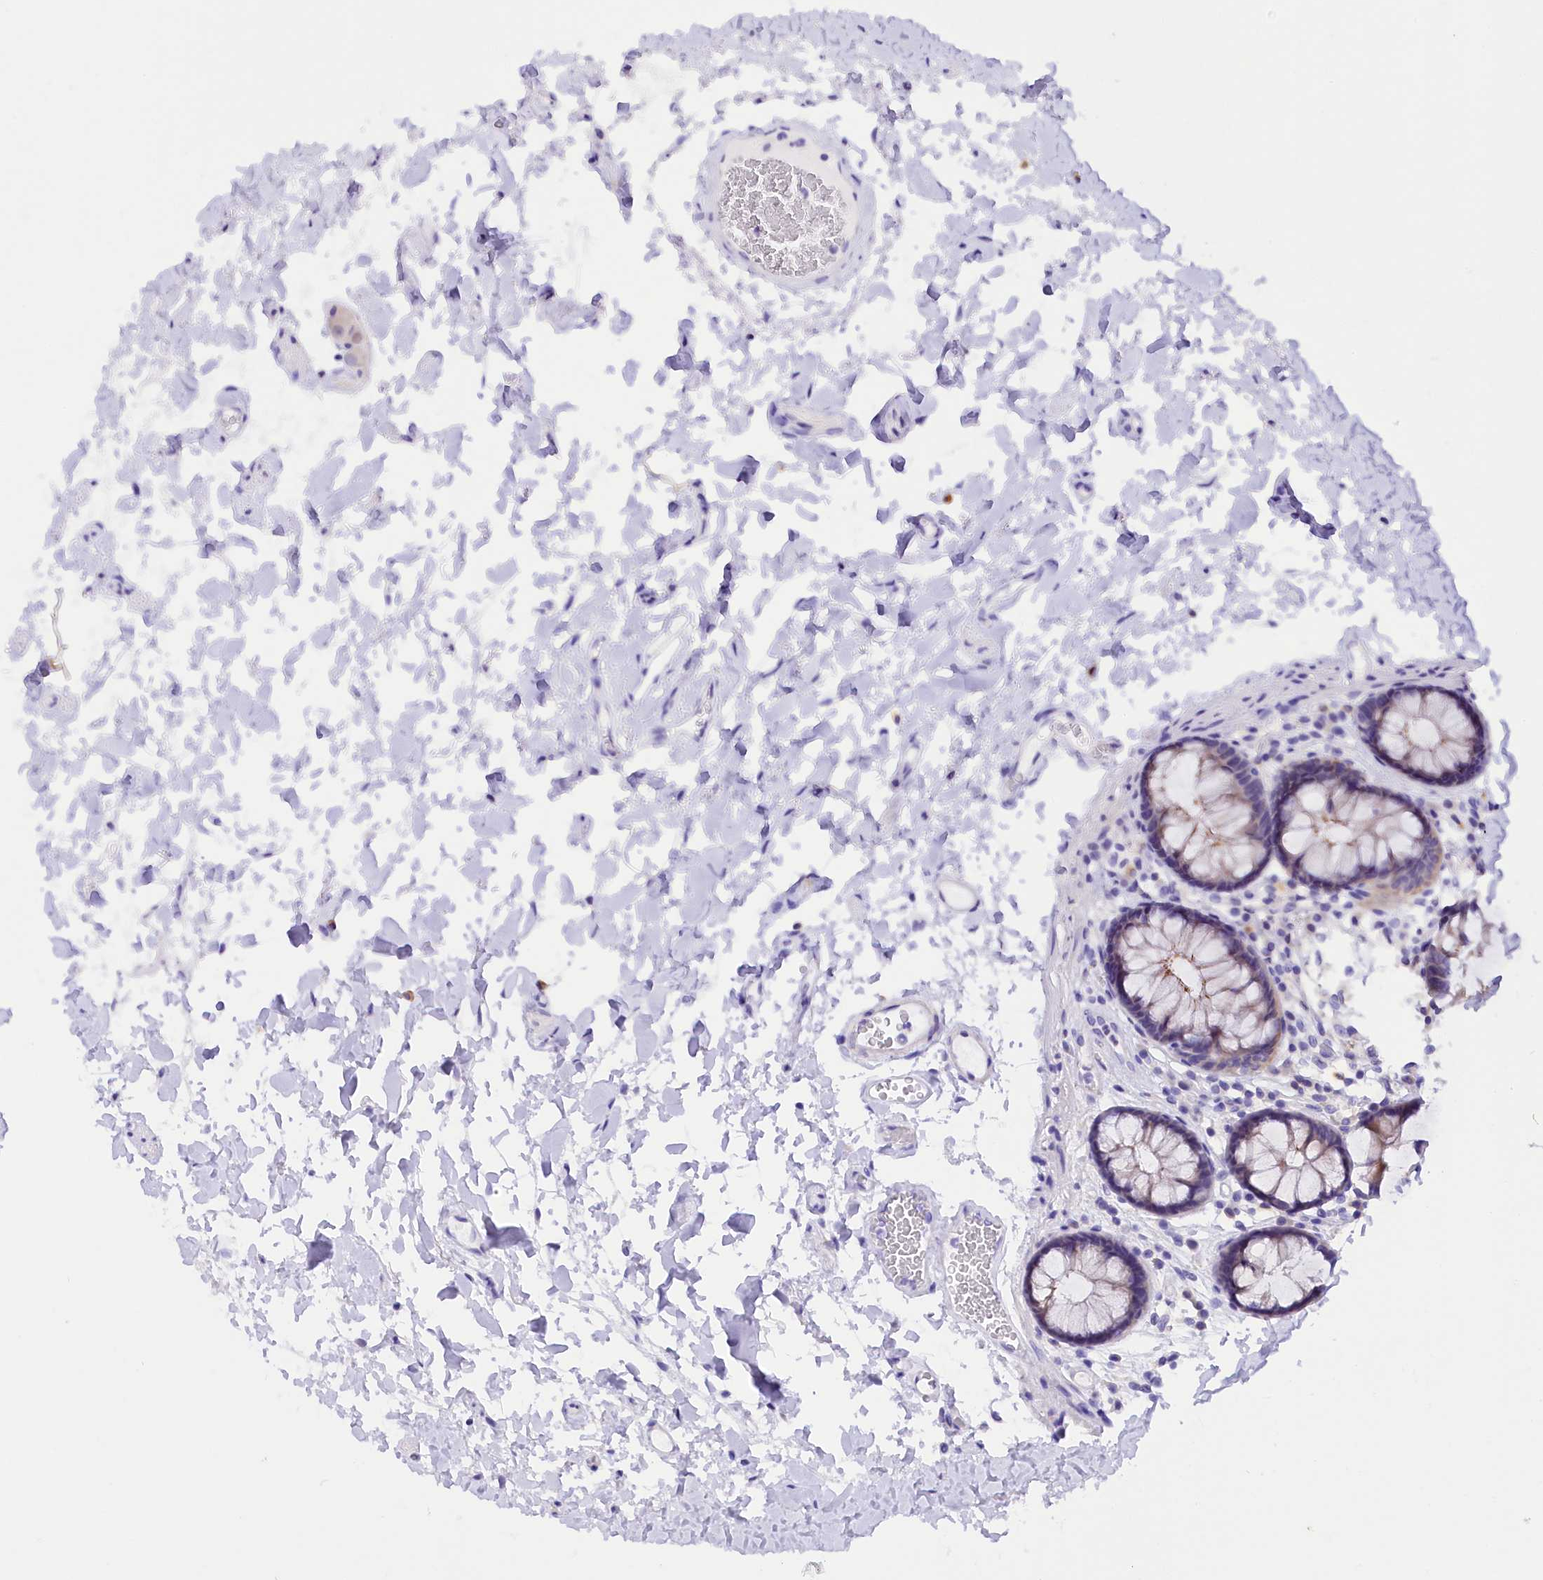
{"staining": {"intensity": "negative", "quantity": "none", "location": "none"}, "tissue": "colon", "cell_type": "Endothelial cells", "image_type": "normal", "snomed": [{"axis": "morphology", "description": "Normal tissue, NOS"}, {"axis": "topography", "description": "Colon"}], "caption": "Immunohistochemistry (IHC) of benign human colon demonstrates no expression in endothelial cells. Nuclei are stained in blue.", "gene": "COL6A5", "patient": {"sex": "male", "age": 84}}